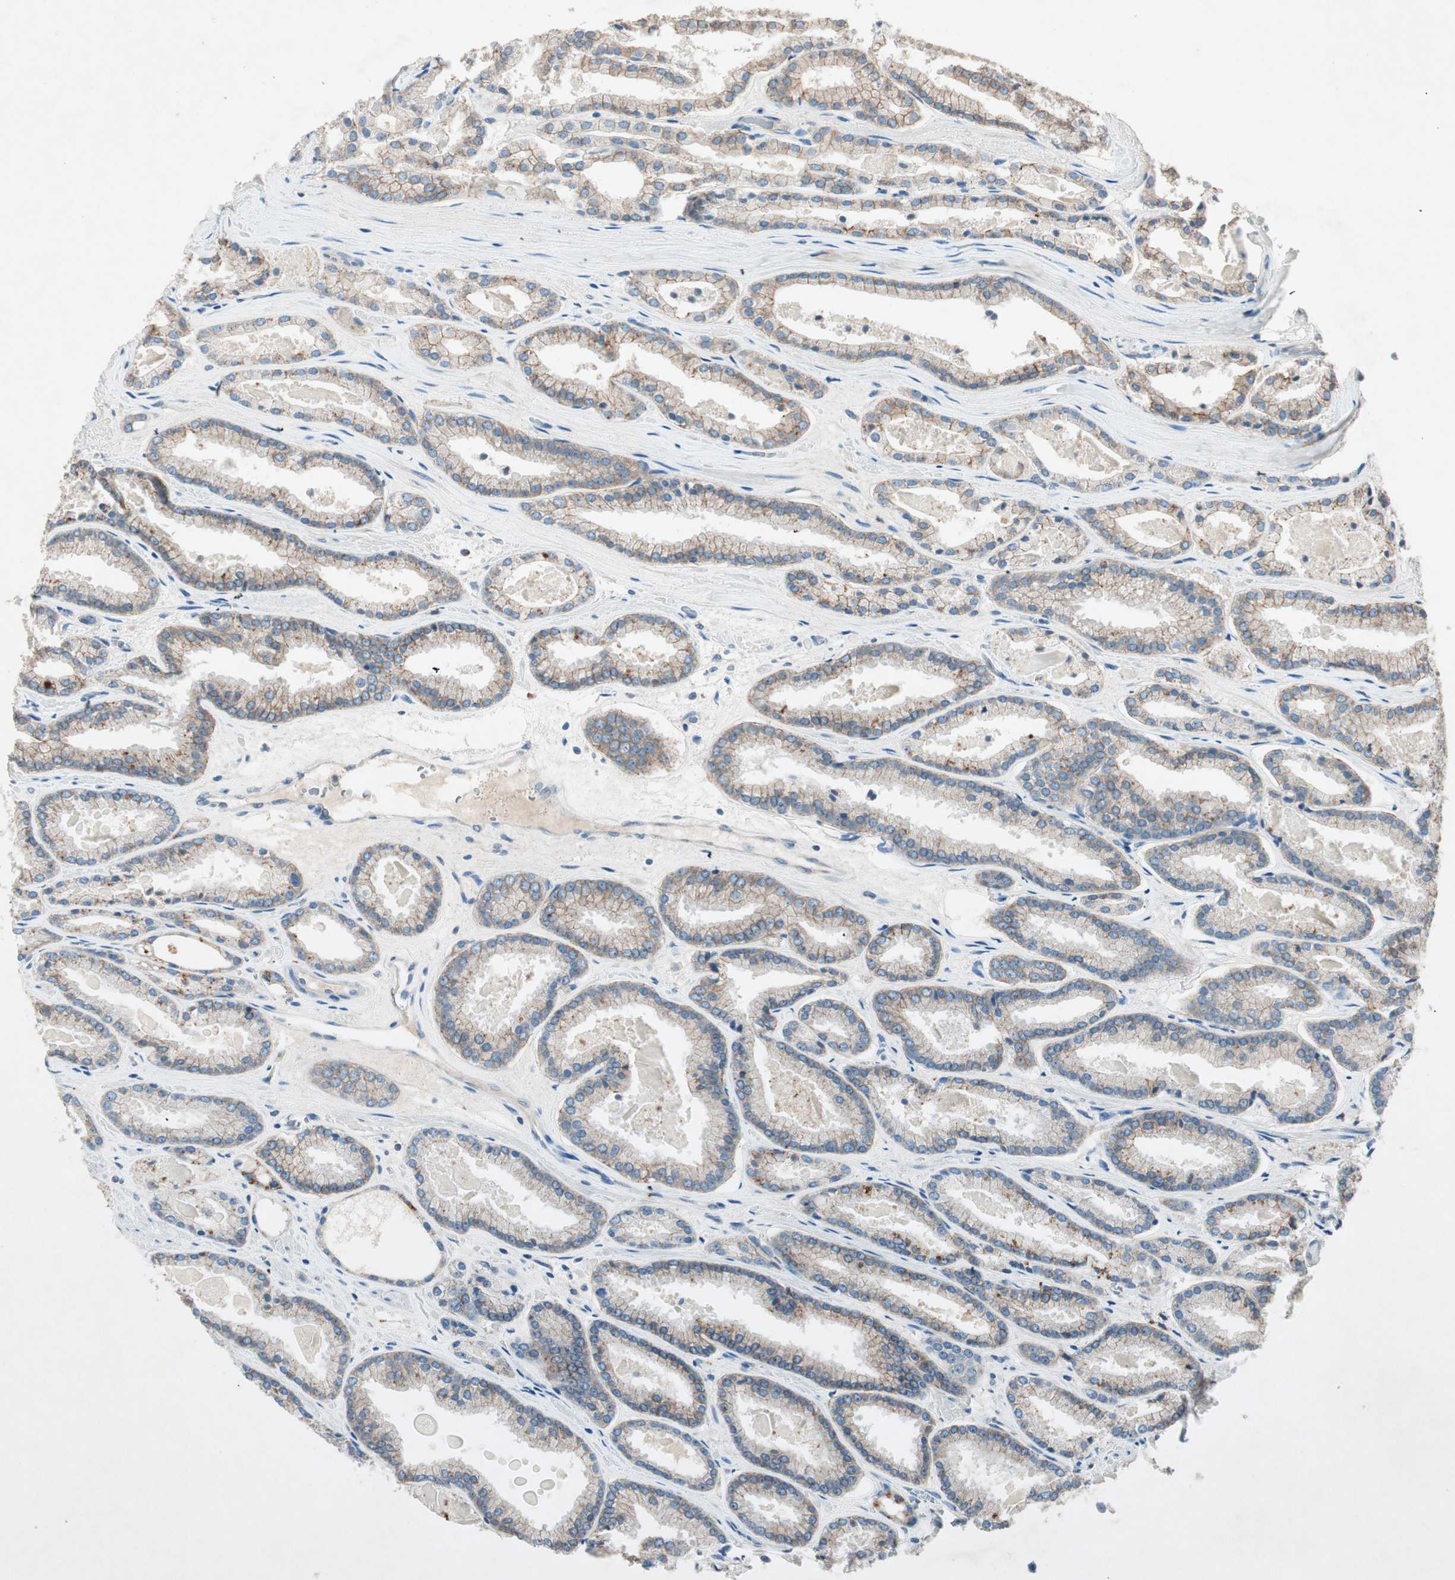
{"staining": {"intensity": "weak", "quantity": ">75%", "location": "cytoplasmic/membranous"}, "tissue": "prostate cancer", "cell_type": "Tumor cells", "image_type": "cancer", "snomed": [{"axis": "morphology", "description": "Adenocarcinoma, Low grade"}, {"axis": "topography", "description": "Prostate"}], "caption": "Prostate low-grade adenocarcinoma stained with a protein marker shows weak staining in tumor cells.", "gene": "NKAIN1", "patient": {"sex": "male", "age": 59}}